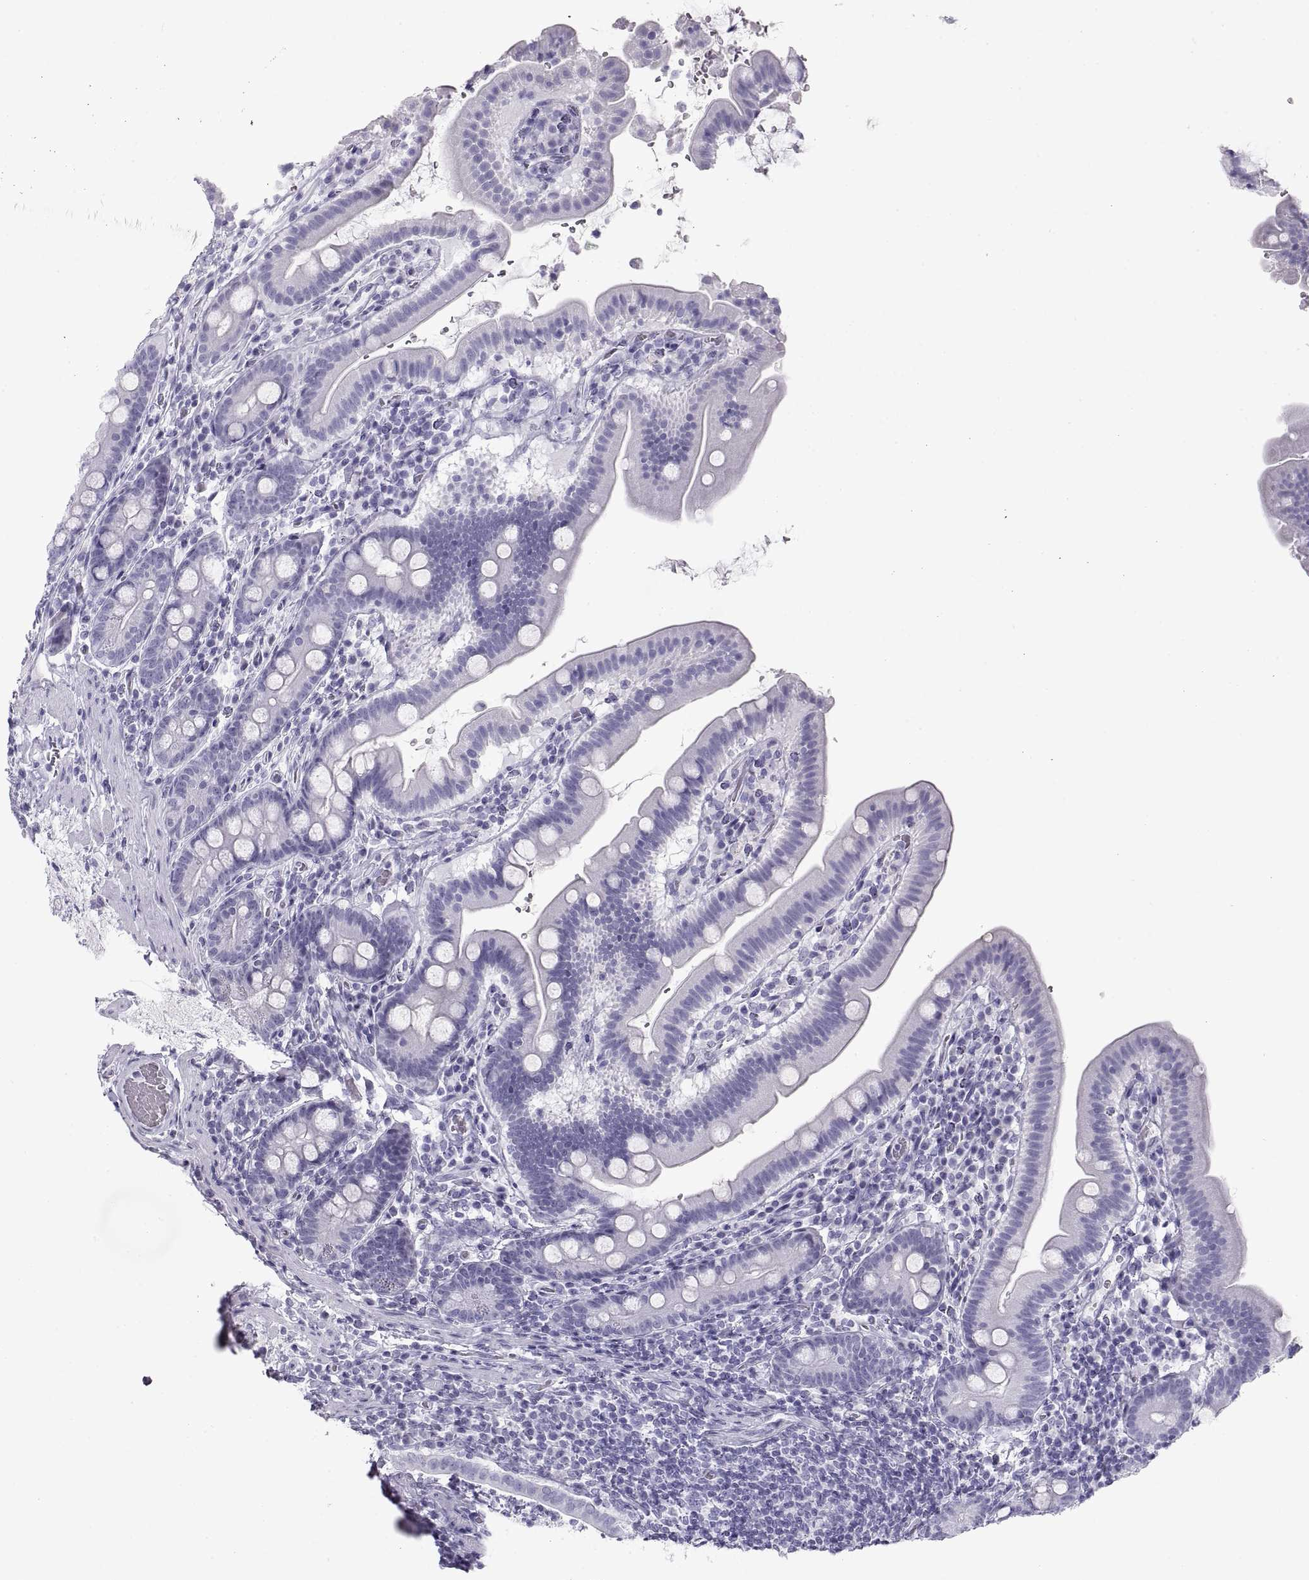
{"staining": {"intensity": "negative", "quantity": "none", "location": "none"}, "tissue": "small intestine", "cell_type": "Glandular cells", "image_type": "normal", "snomed": [{"axis": "morphology", "description": "Normal tissue, NOS"}, {"axis": "topography", "description": "Small intestine"}], "caption": "DAB (3,3'-diaminobenzidine) immunohistochemical staining of benign small intestine demonstrates no significant expression in glandular cells. Brightfield microscopy of IHC stained with DAB (brown) and hematoxylin (blue), captured at high magnification.", "gene": "RLBP1", "patient": {"sex": "male", "age": 26}}